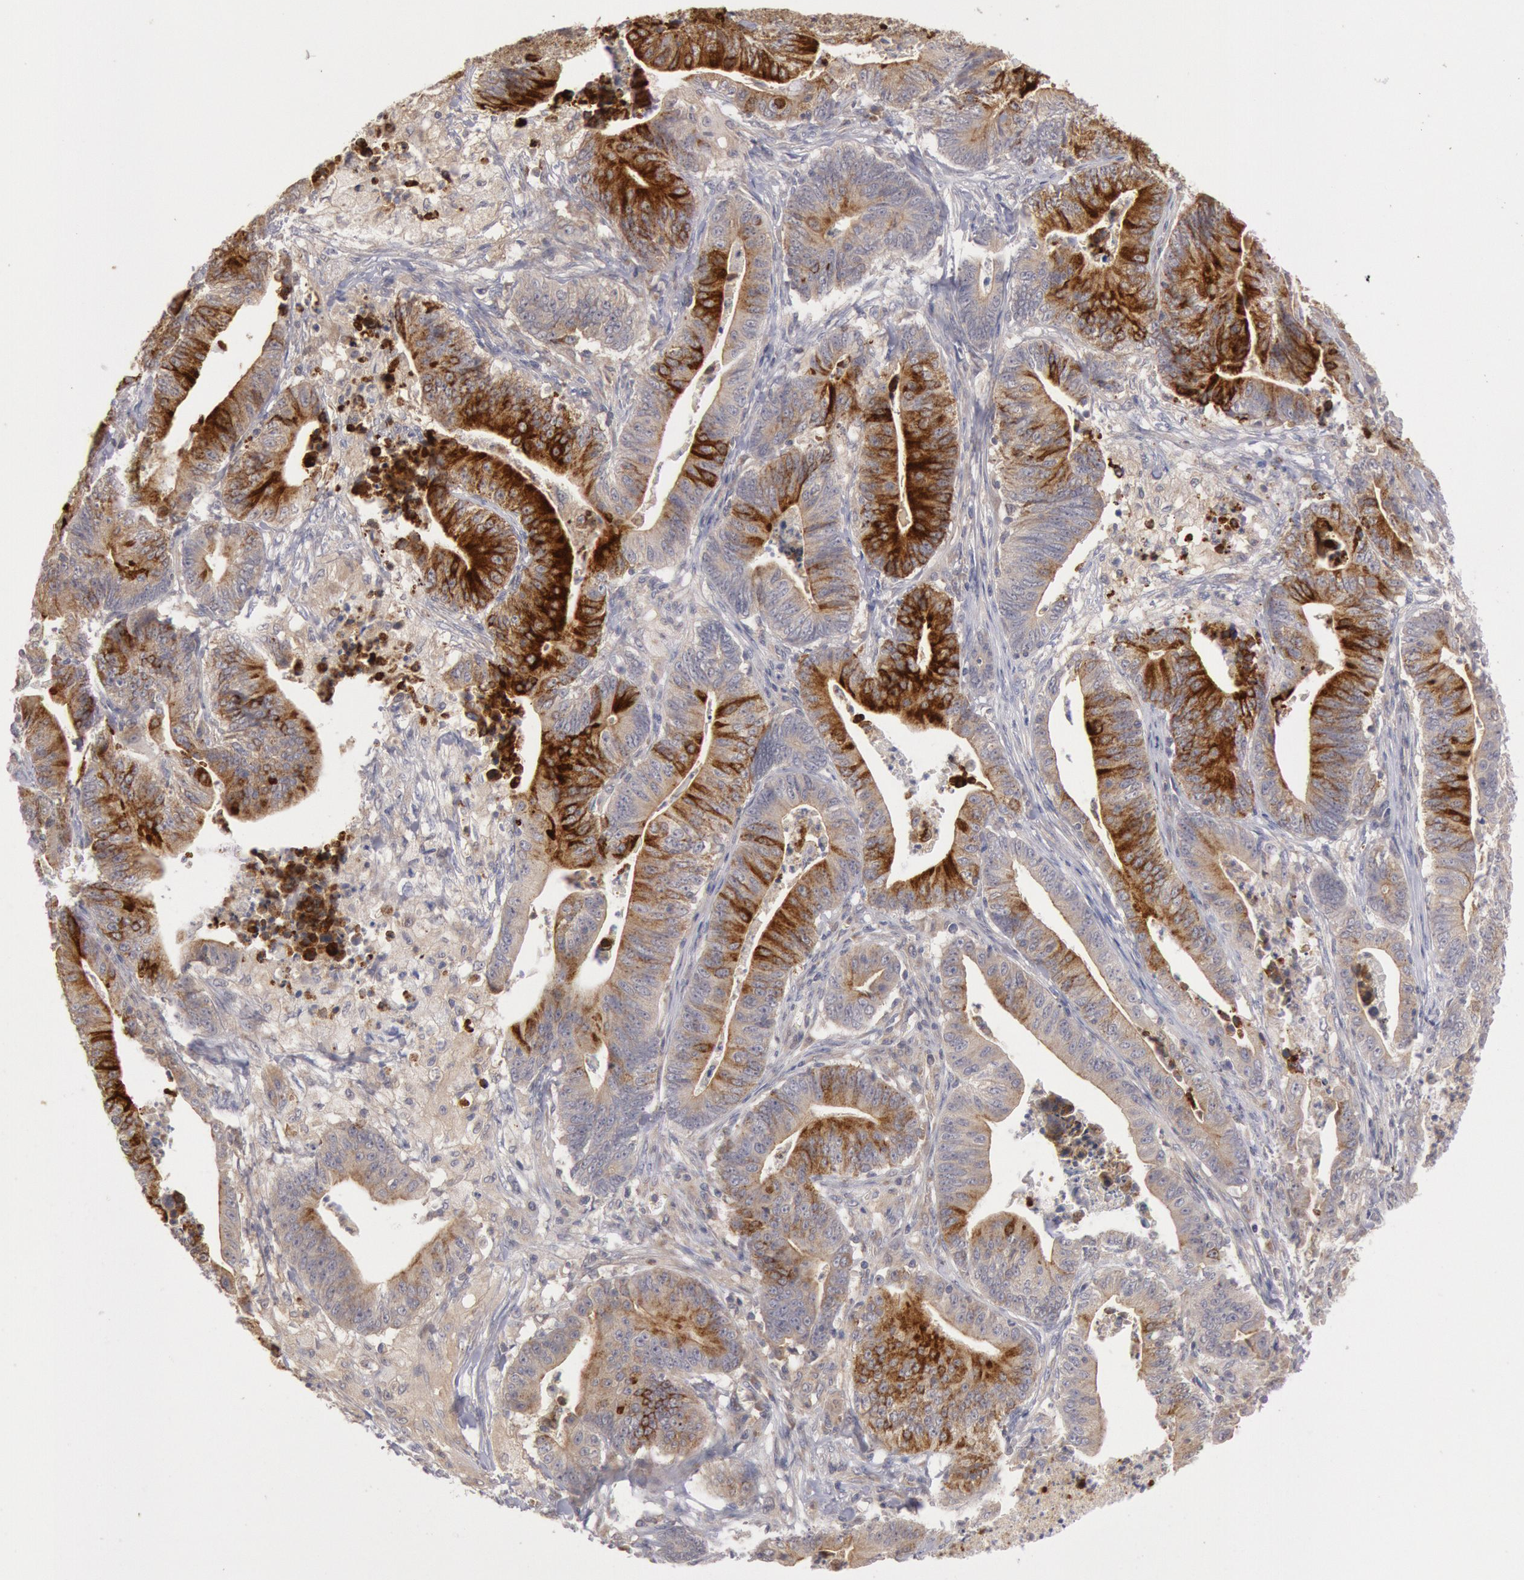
{"staining": {"intensity": "moderate", "quantity": "25%-75%", "location": "cytoplasmic/membranous"}, "tissue": "stomach cancer", "cell_type": "Tumor cells", "image_type": "cancer", "snomed": [{"axis": "morphology", "description": "Adenocarcinoma, NOS"}, {"axis": "topography", "description": "Stomach, lower"}], "caption": "Protein expression analysis of stomach cancer (adenocarcinoma) shows moderate cytoplasmic/membranous positivity in about 25%-75% of tumor cells.", "gene": "PLA2G6", "patient": {"sex": "female", "age": 86}}